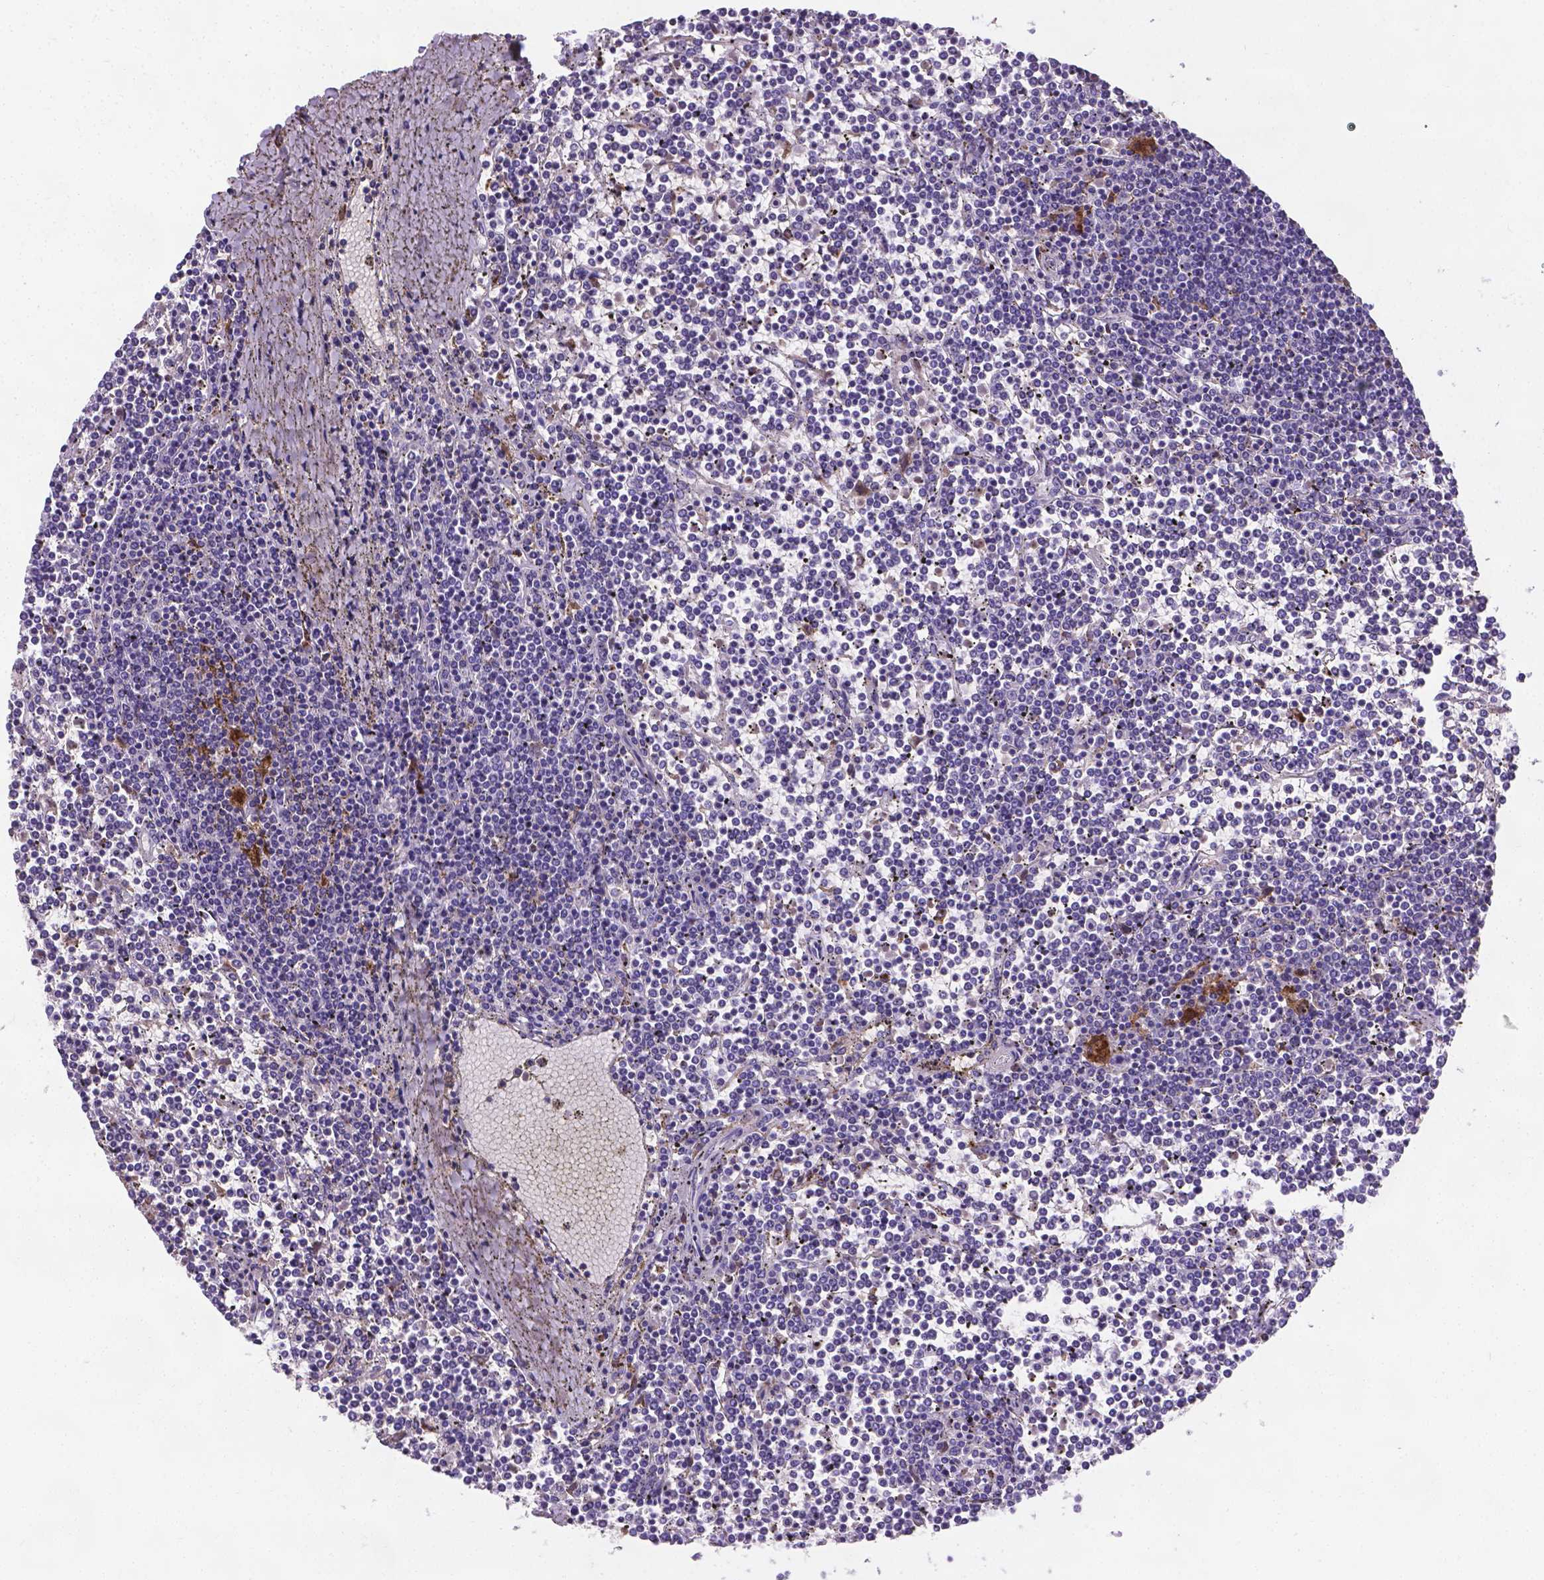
{"staining": {"intensity": "negative", "quantity": "none", "location": "none"}, "tissue": "lymphoma", "cell_type": "Tumor cells", "image_type": "cancer", "snomed": [{"axis": "morphology", "description": "Malignant lymphoma, non-Hodgkin's type, Low grade"}, {"axis": "topography", "description": "Spleen"}], "caption": "IHC micrograph of human lymphoma stained for a protein (brown), which demonstrates no expression in tumor cells. The staining is performed using DAB brown chromogen with nuclei counter-stained in using hematoxylin.", "gene": "APOE", "patient": {"sex": "female", "age": 19}}